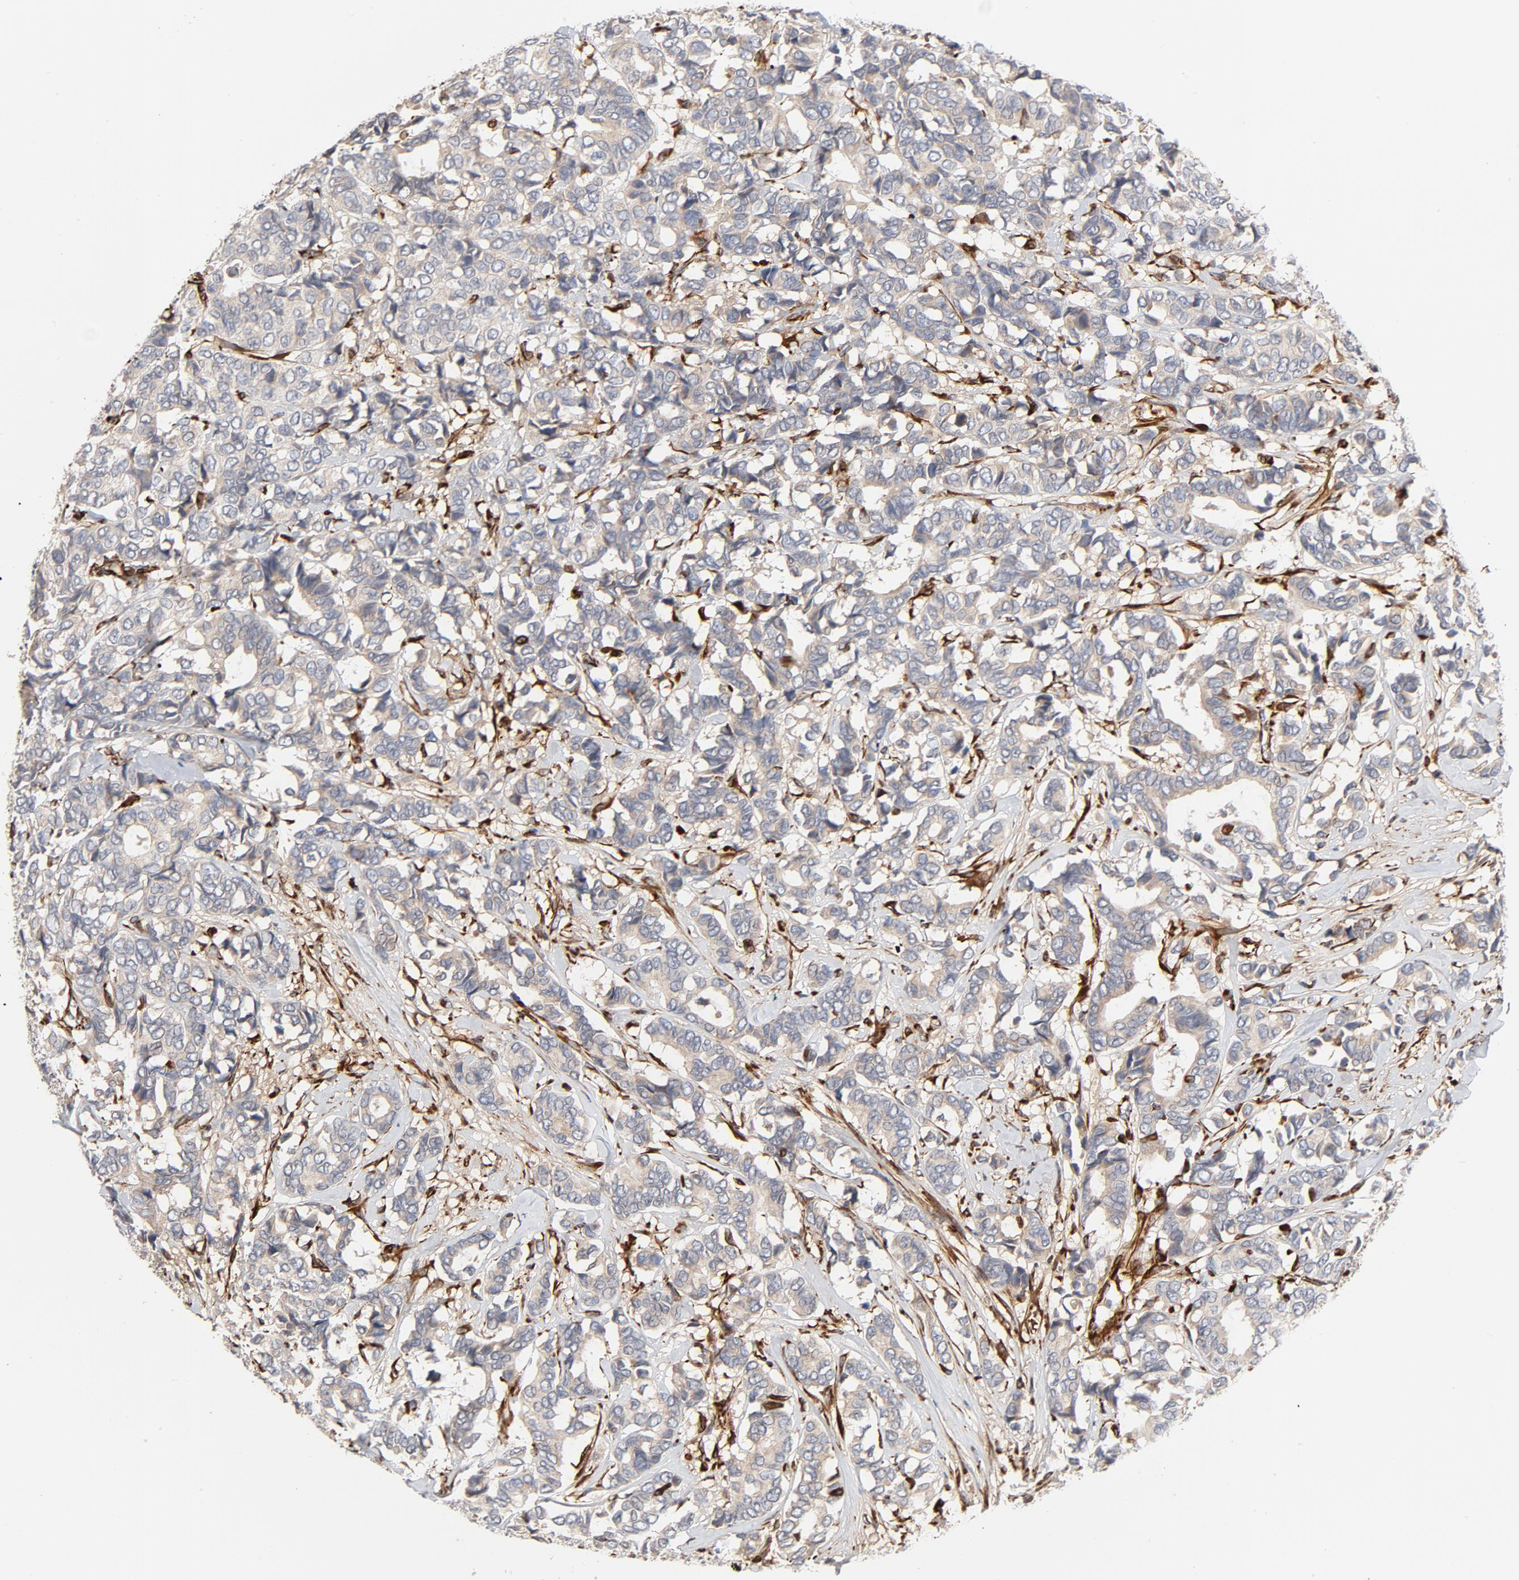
{"staining": {"intensity": "moderate", "quantity": "25%-75%", "location": "cytoplasmic/membranous"}, "tissue": "breast cancer", "cell_type": "Tumor cells", "image_type": "cancer", "snomed": [{"axis": "morphology", "description": "Duct carcinoma"}, {"axis": "topography", "description": "Breast"}], "caption": "Immunohistochemistry photomicrograph of breast cancer stained for a protein (brown), which displays medium levels of moderate cytoplasmic/membranous positivity in approximately 25%-75% of tumor cells.", "gene": "FAM118A", "patient": {"sex": "female", "age": 87}}